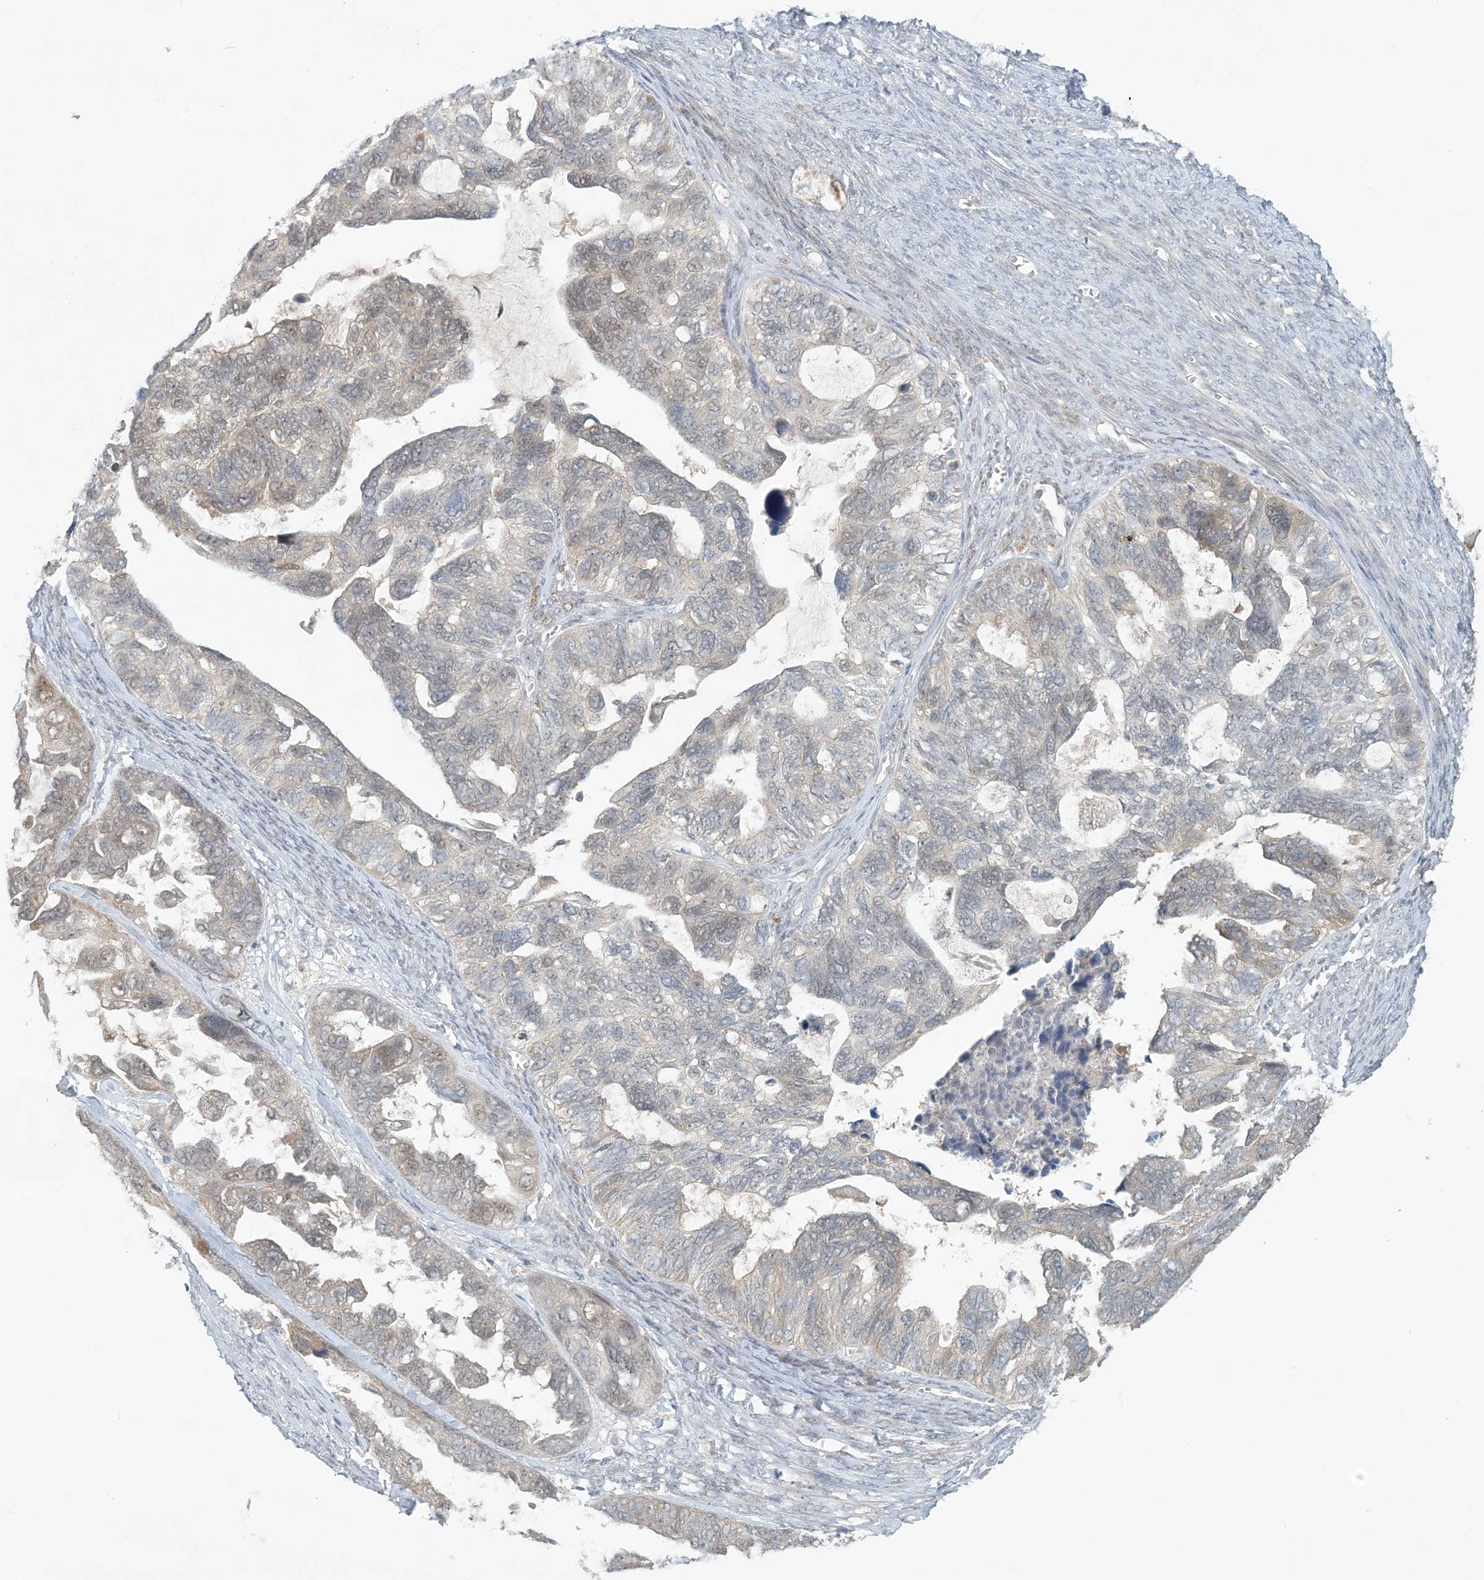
{"staining": {"intensity": "weak", "quantity": "25%-75%", "location": "cytoplasmic/membranous,nuclear"}, "tissue": "ovarian cancer", "cell_type": "Tumor cells", "image_type": "cancer", "snomed": [{"axis": "morphology", "description": "Cystadenocarcinoma, serous, NOS"}, {"axis": "topography", "description": "Ovary"}], "caption": "Ovarian cancer stained with a brown dye shows weak cytoplasmic/membranous and nuclear positive staining in about 25%-75% of tumor cells.", "gene": "OBI1", "patient": {"sex": "female", "age": 79}}